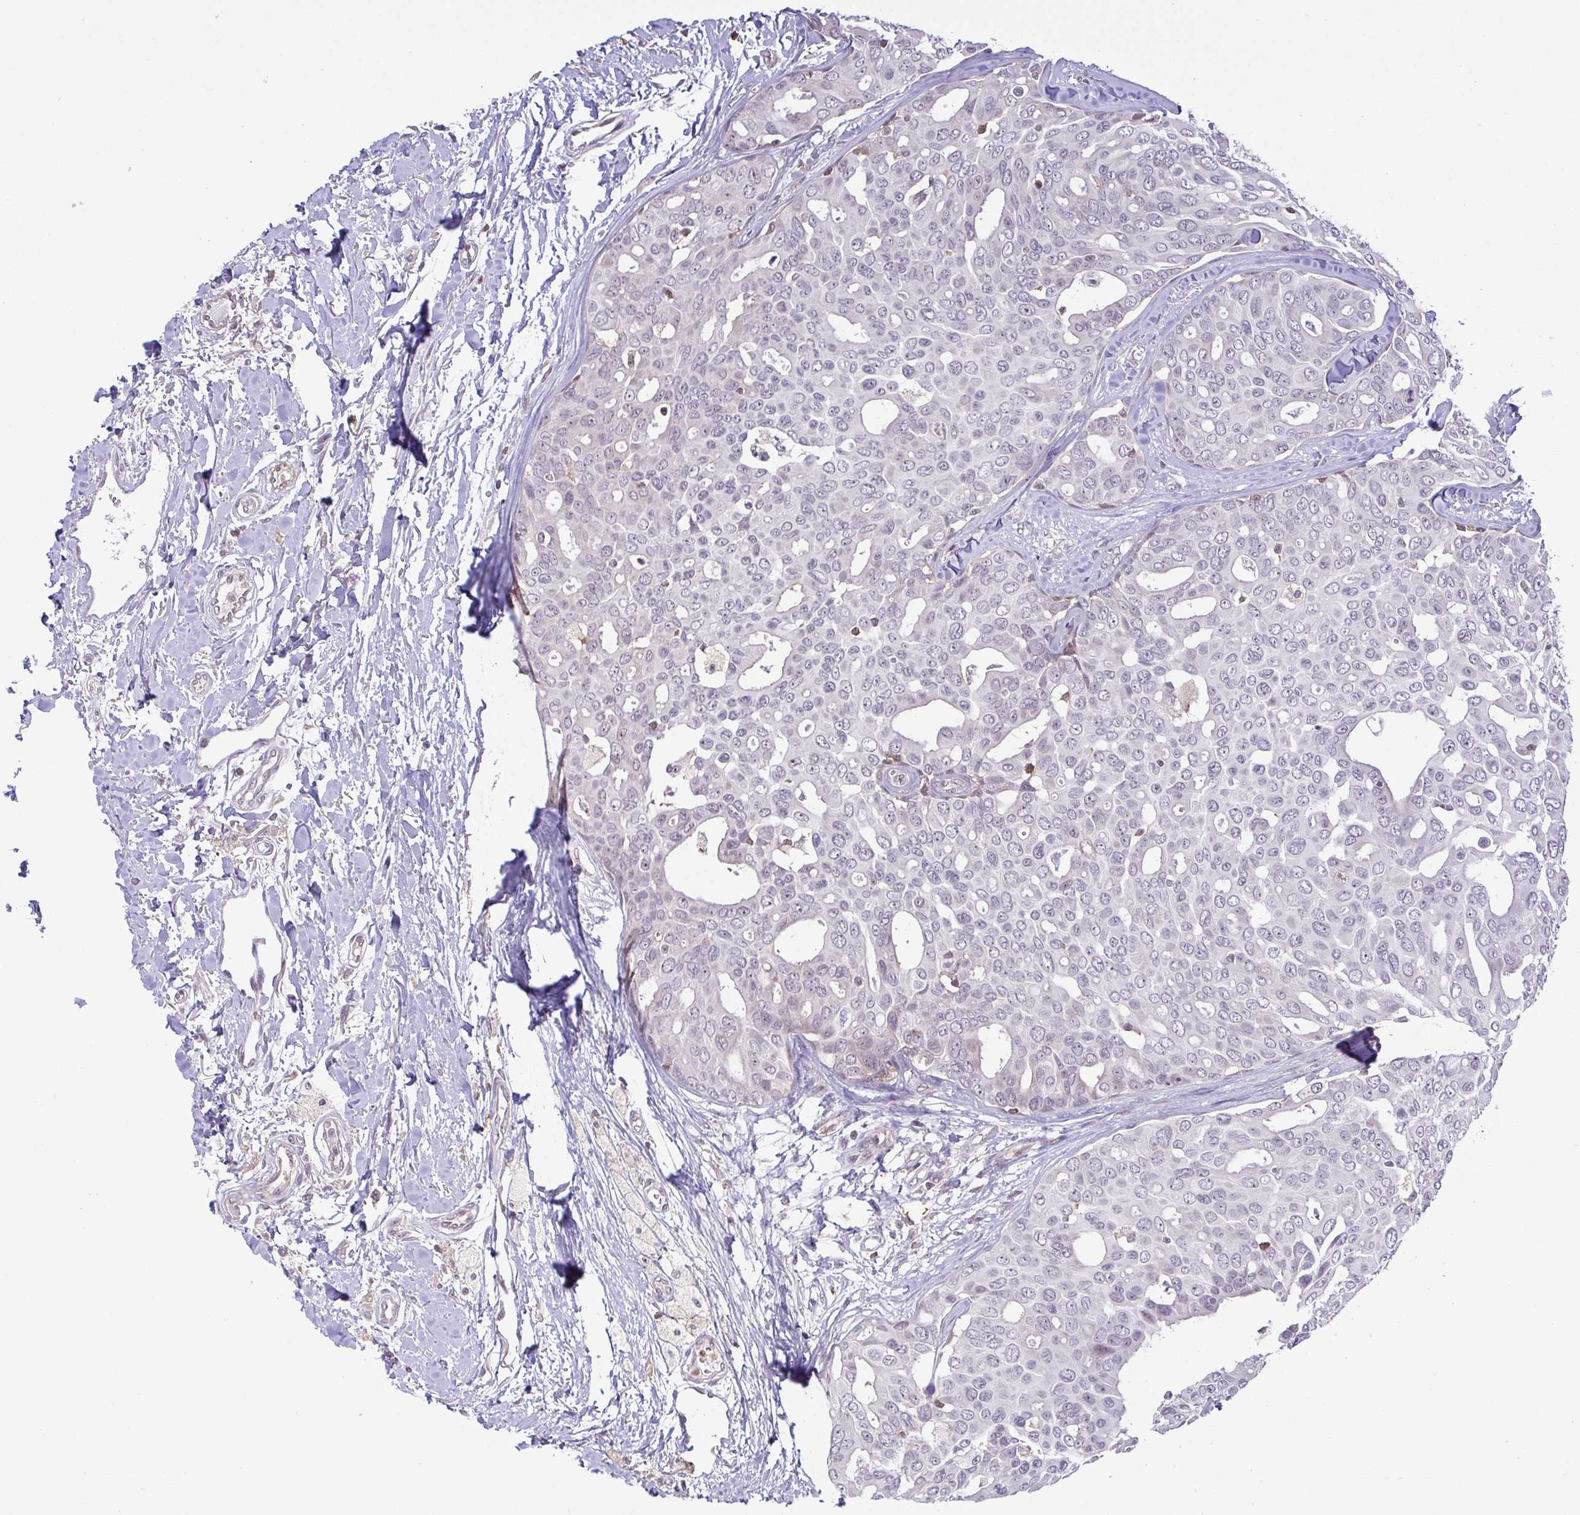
{"staining": {"intensity": "negative", "quantity": "none", "location": "none"}, "tissue": "breast cancer", "cell_type": "Tumor cells", "image_type": "cancer", "snomed": [{"axis": "morphology", "description": "Duct carcinoma"}, {"axis": "topography", "description": "Breast"}], "caption": "Immunohistochemical staining of human breast cancer displays no significant expression in tumor cells. (Brightfield microscopy of DAB immunohistochemistry (IHC) at high magnification).", "gene": "RSL24D1", "patient": {"sex": "female", "age": 54}}